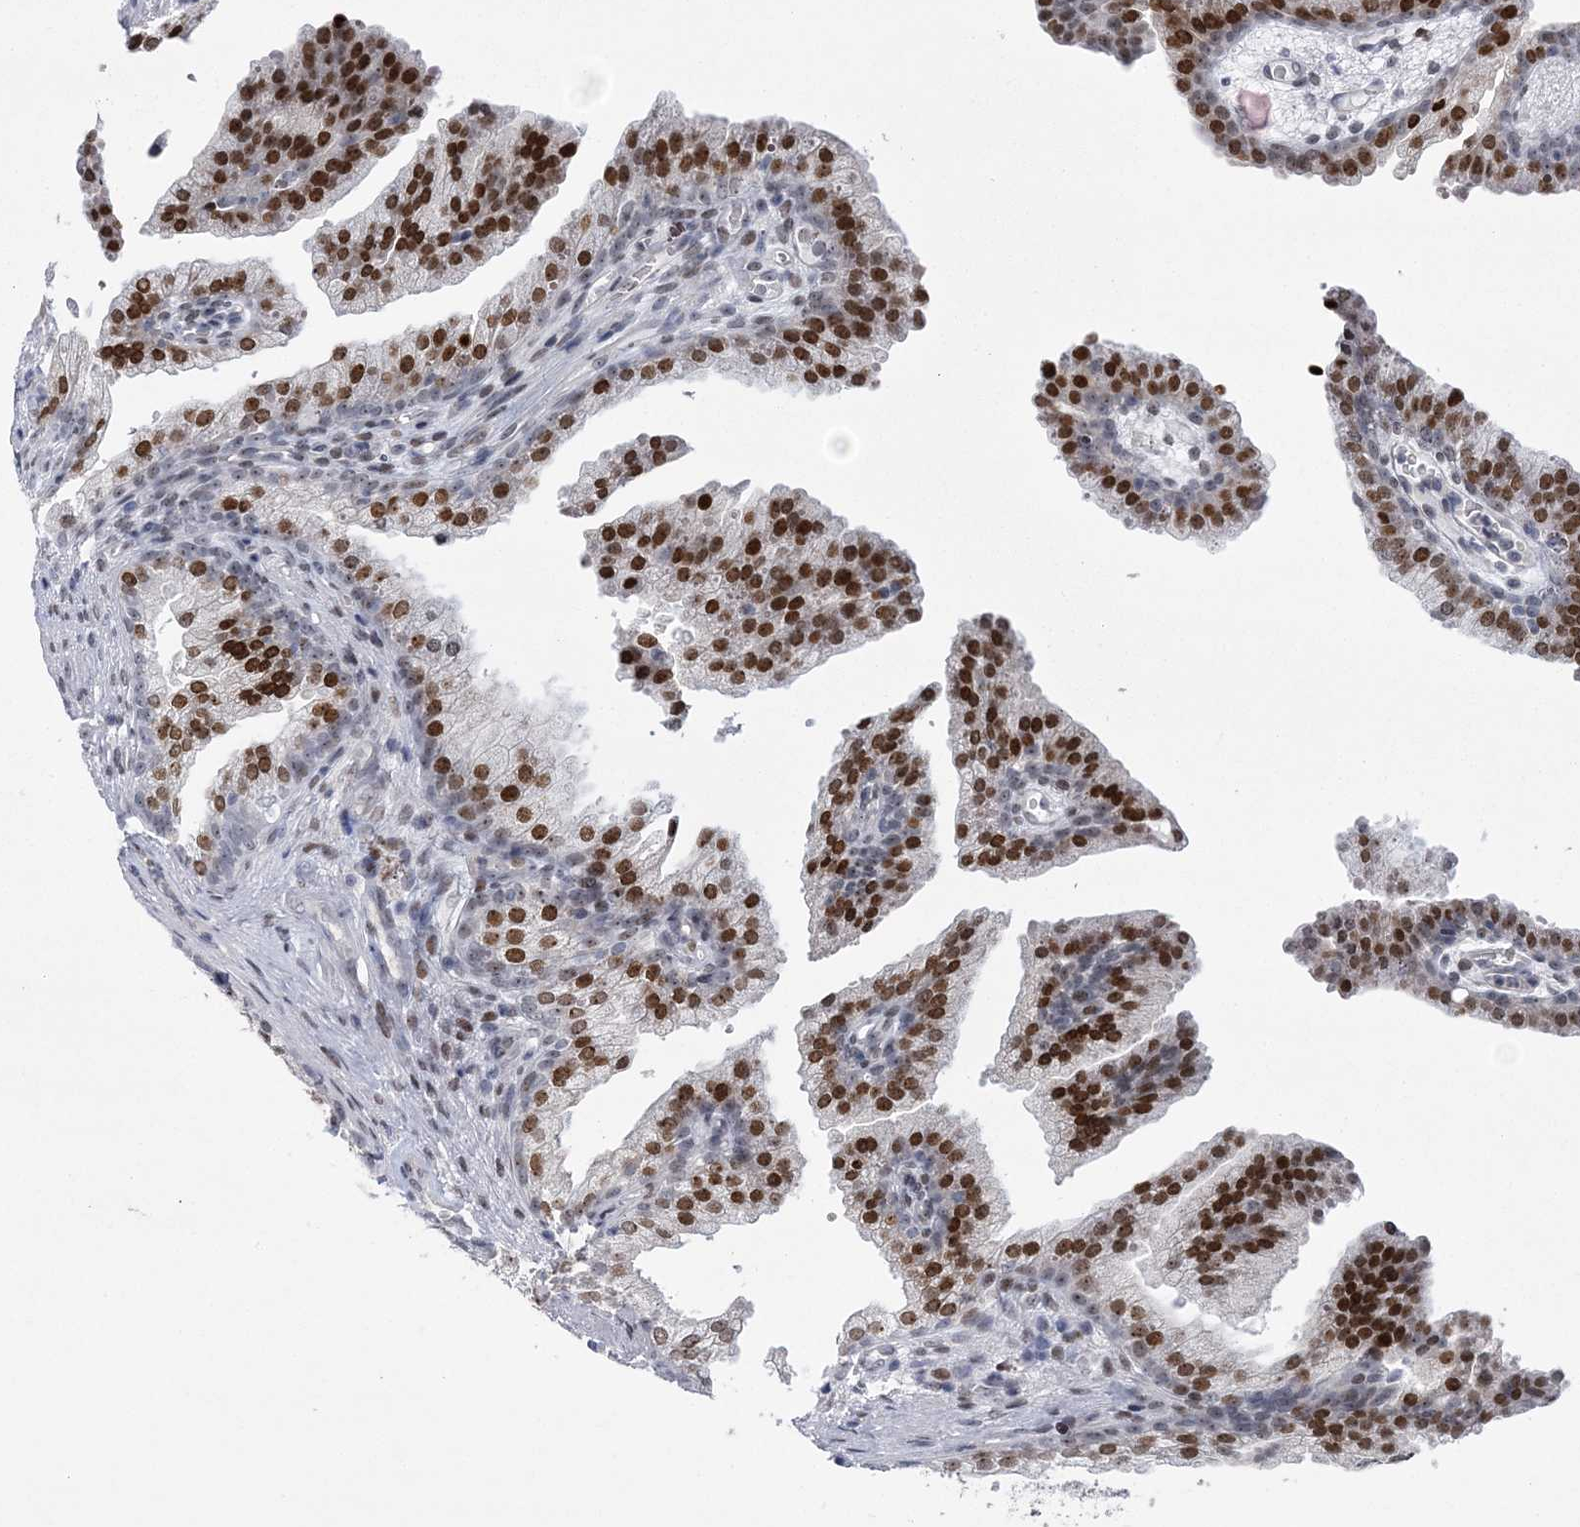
{"staining": {"intensity": "strong", "quantity": ">75%", "location": "nuclear"}, "tissue": "prostate cancer", "cell_type": "Tumor cells", "image_type": "cancer", "snomed": [{"axis": "morphology", "description": "Adenocarcinoma, High grade"}, {"axis": "topography", "description": "Prostate"}], "caption": "This is a photomicrograph of immunohistochemistry staining of prostate cancer, which shows strong expression in the nuclear of tumor cells.", "gene": "HOMEZ", "patient": {"sex": "male", "age": 62}}